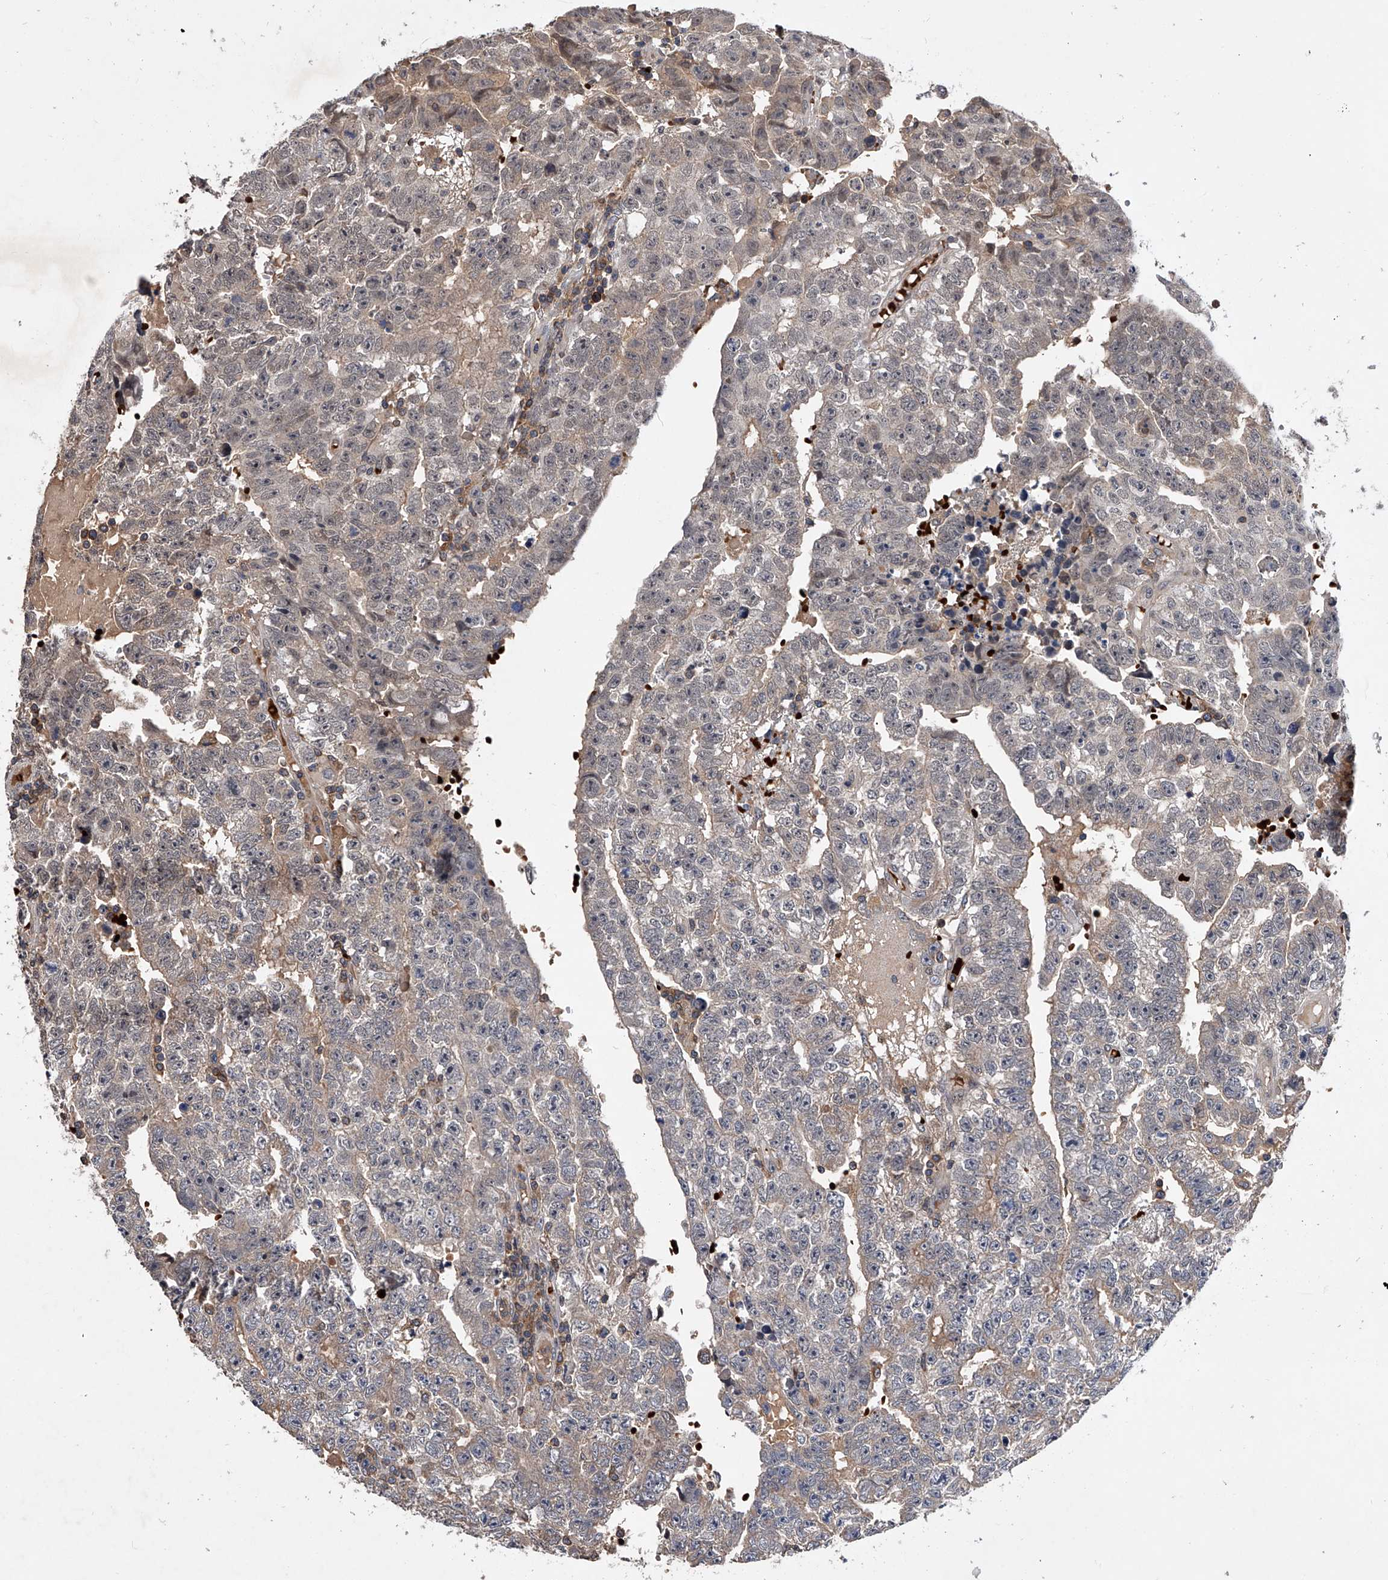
{"staining": {"intensity": "negative", "quantity": "none", "location": "none"}, "tissue": "testis cancer", "cell_type": "Tumor cells", "image_type": "cancer", "snomed": [{"axis": "morphology", "description": "Carcinoma, Embryonal, NOS"}, {"axis": "topography", "description": "Testis"}], "caption": "This is an IHC photomicrograph of testis cancer (embryonal carcinoma). There is no positivity in tumor cells.", "gene": "ZNF30", "patient": {"sex": "male", "age": 25}}